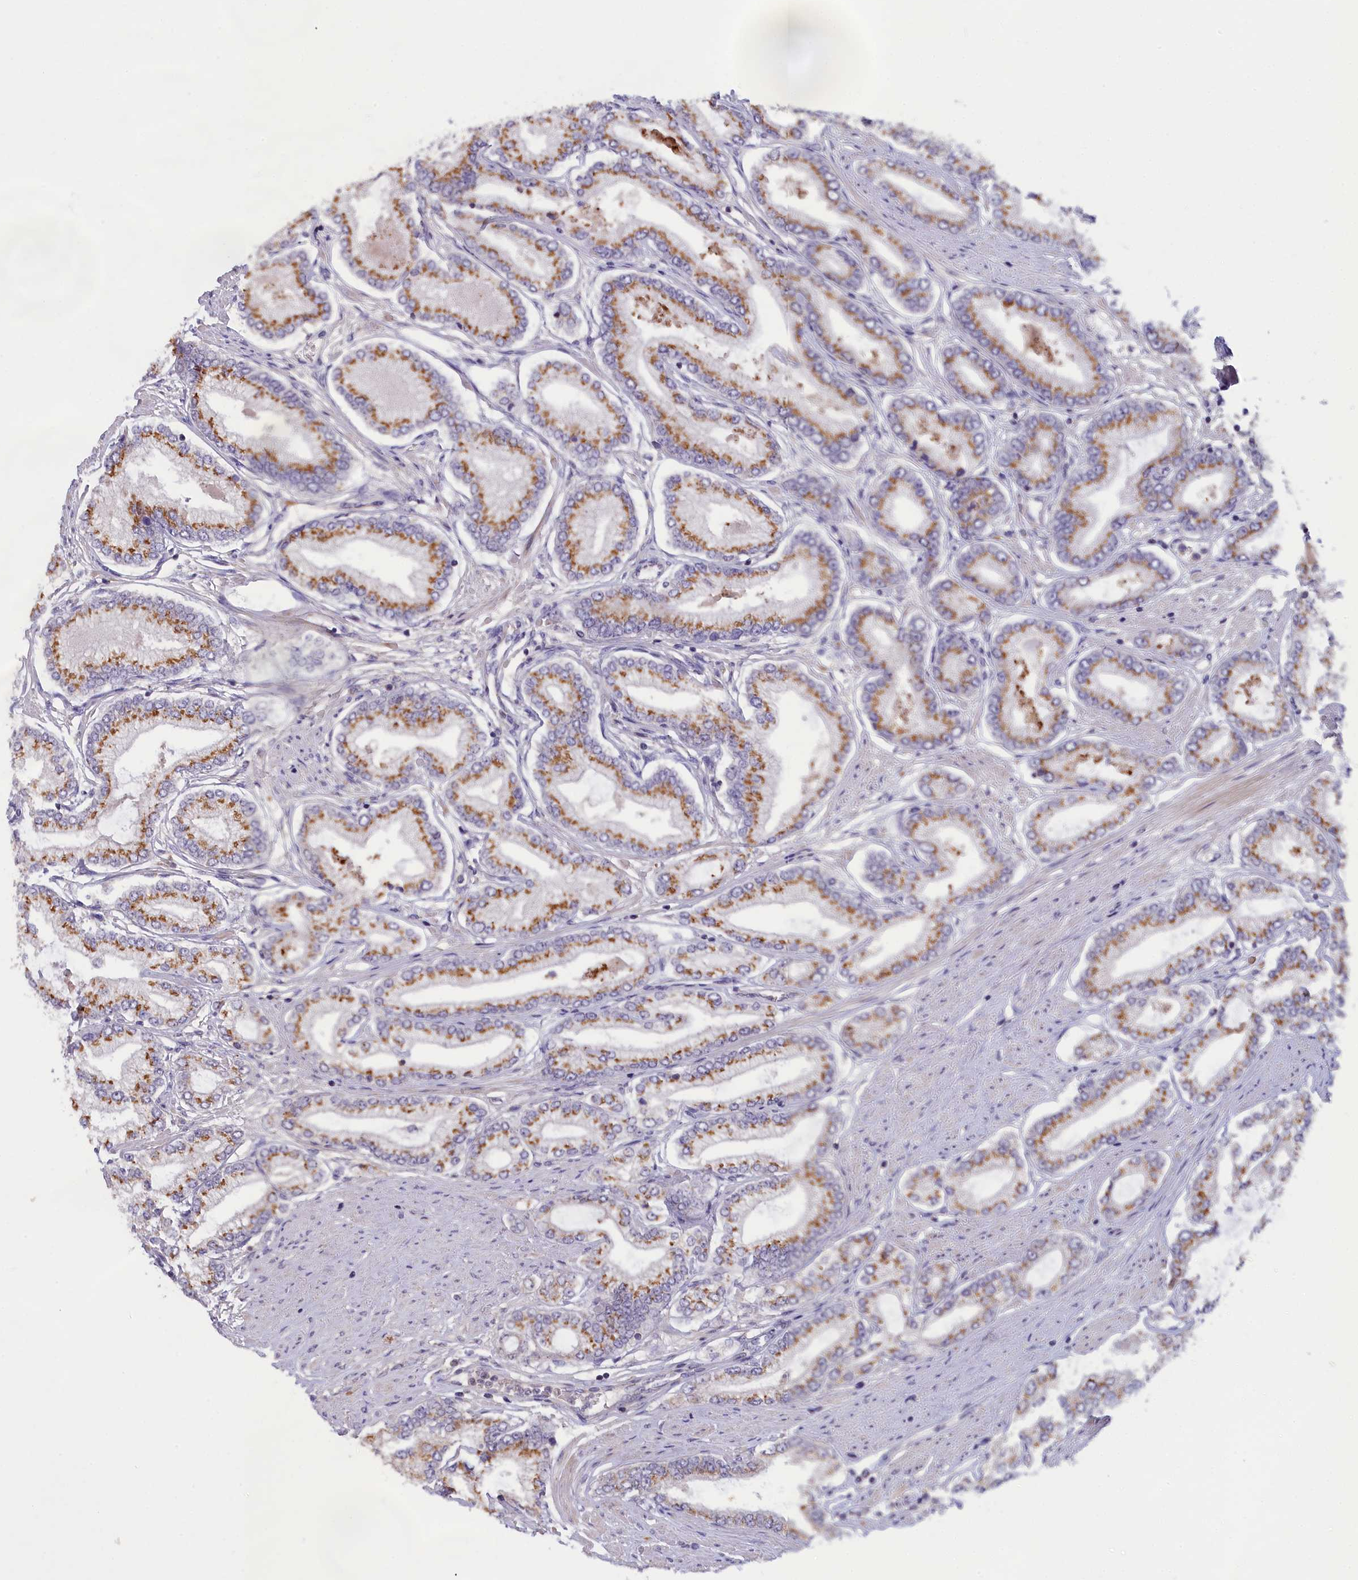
{"staining": {"intensity": "moderate", "quantity": ">75%", "location": "cytoplasmic/membranous"}, "tissue": "prostate cancer", "cell_type": "Tumor cells", "image_type": "cancer", "snomed": [{"axis": "morphology", "description": "Adenocarcinoma, Low grade"}, {"axis": "topography", "description": "Prostate"}], "caption": "Immunohistochemistry (IHC) (DAB) staining of human low-grade adenocarcinoma (prostate) shows moderate cytoplasmic/membranous protein staining in about >75% of tumor cells. The staining is performed using DAB (3,3'-diaminobenzidine) brown chromogen to label protein expression. The nuclei are counter-stained blue using hematoxylin.", "gene": "IGFALS", "patient": {"sex": "male", "age": 63}}